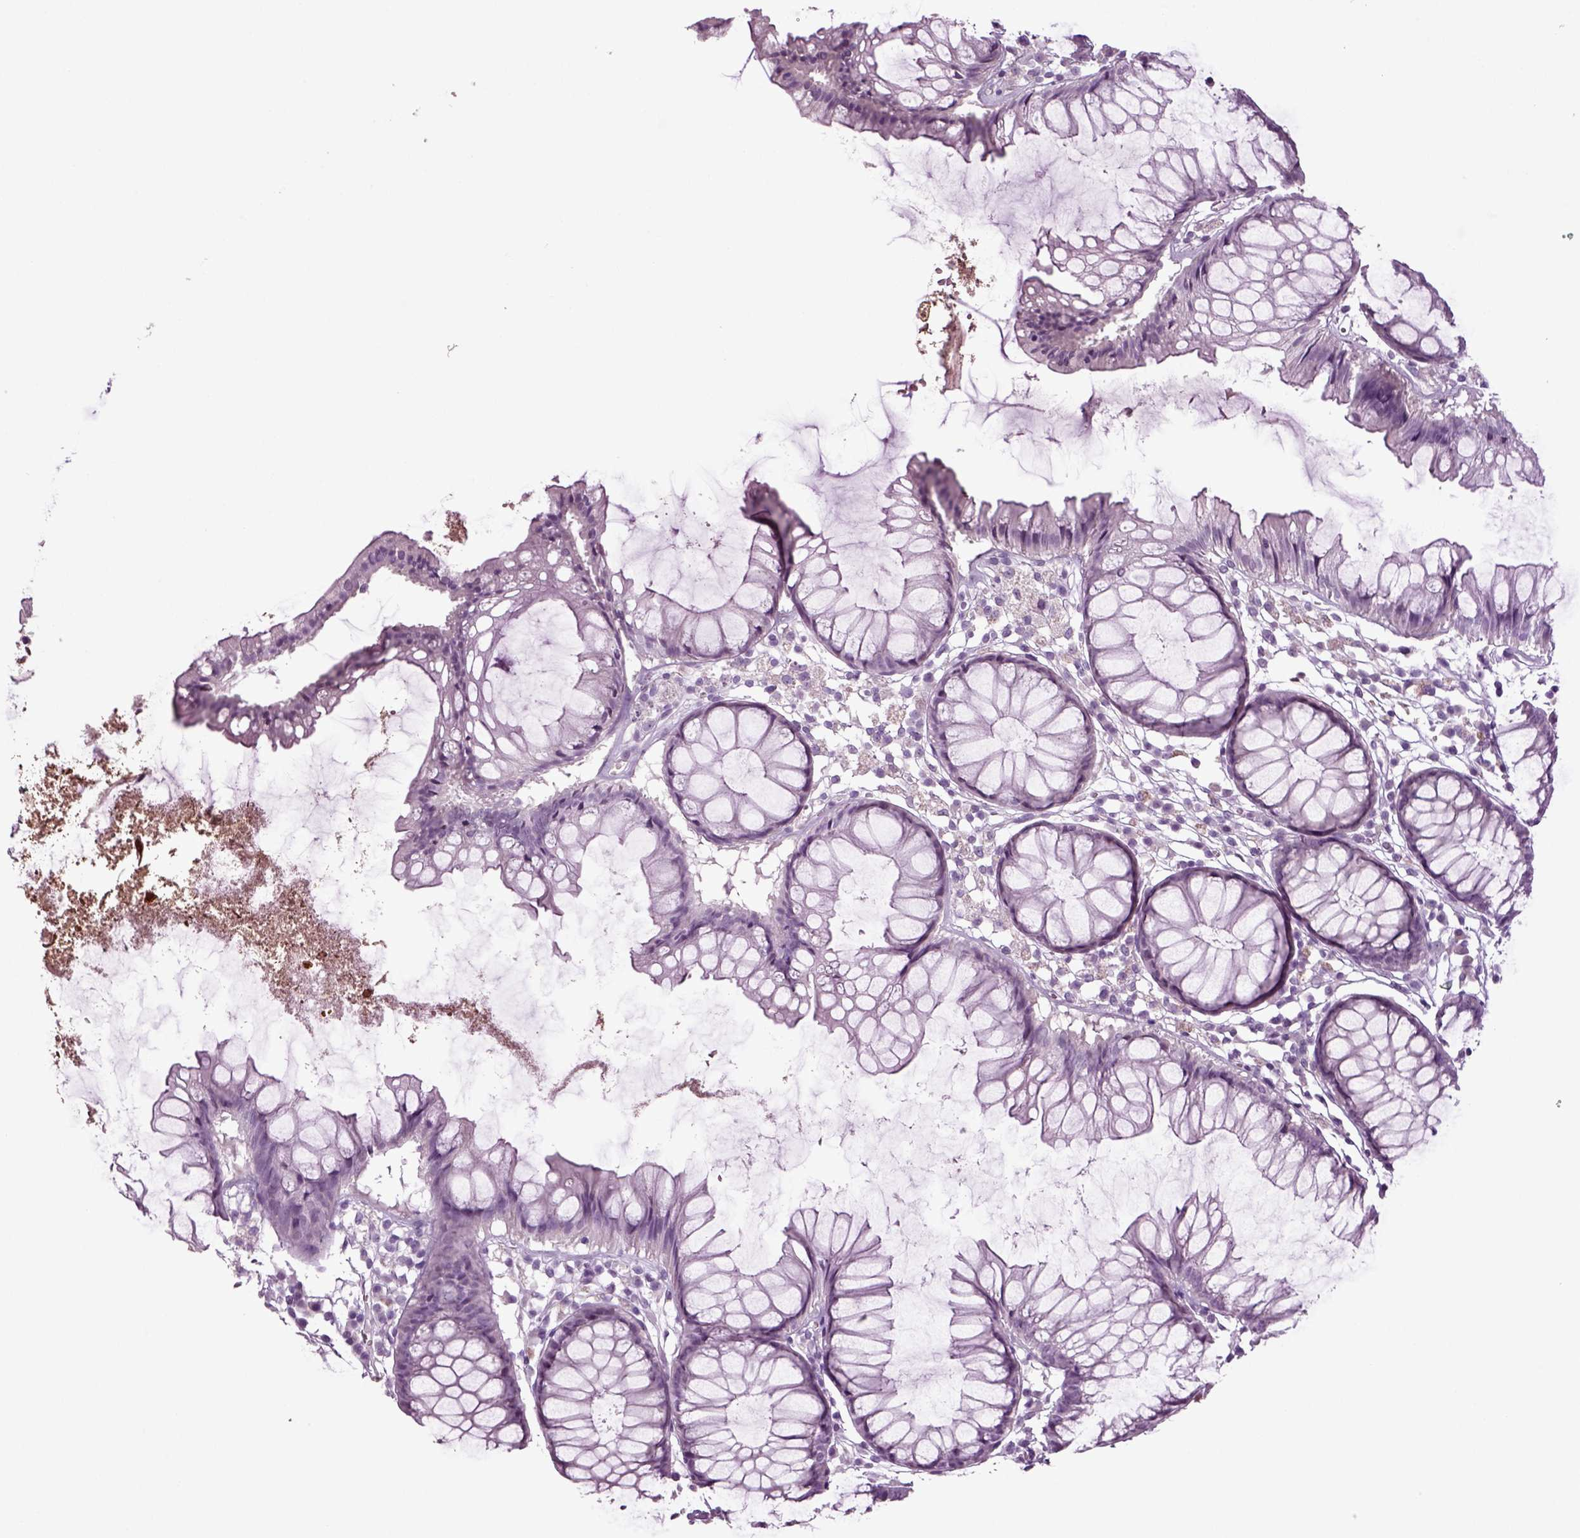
{"staining": {"intensity": "negative", "quantity": "none", "location": "none"}, "tissue": "colon", "cell_type": "Endothelial cells", "image_type": "normal", "snomed": [{"axis": "morphology", "description": "Normal tissue, NOS"}, {"axis": "morphology", "description": "Adenocarcinoma, NOS"}, {"axis": "topography", "description": "Colon"}], "caption": "DAB immunohistochemical staining of normal colon demonstrates no significant positivity in endothelial cells. Nuclei are stained in blue.", "gene": "SLC17A6", "patient": {"sex": "male", "age": 65}}